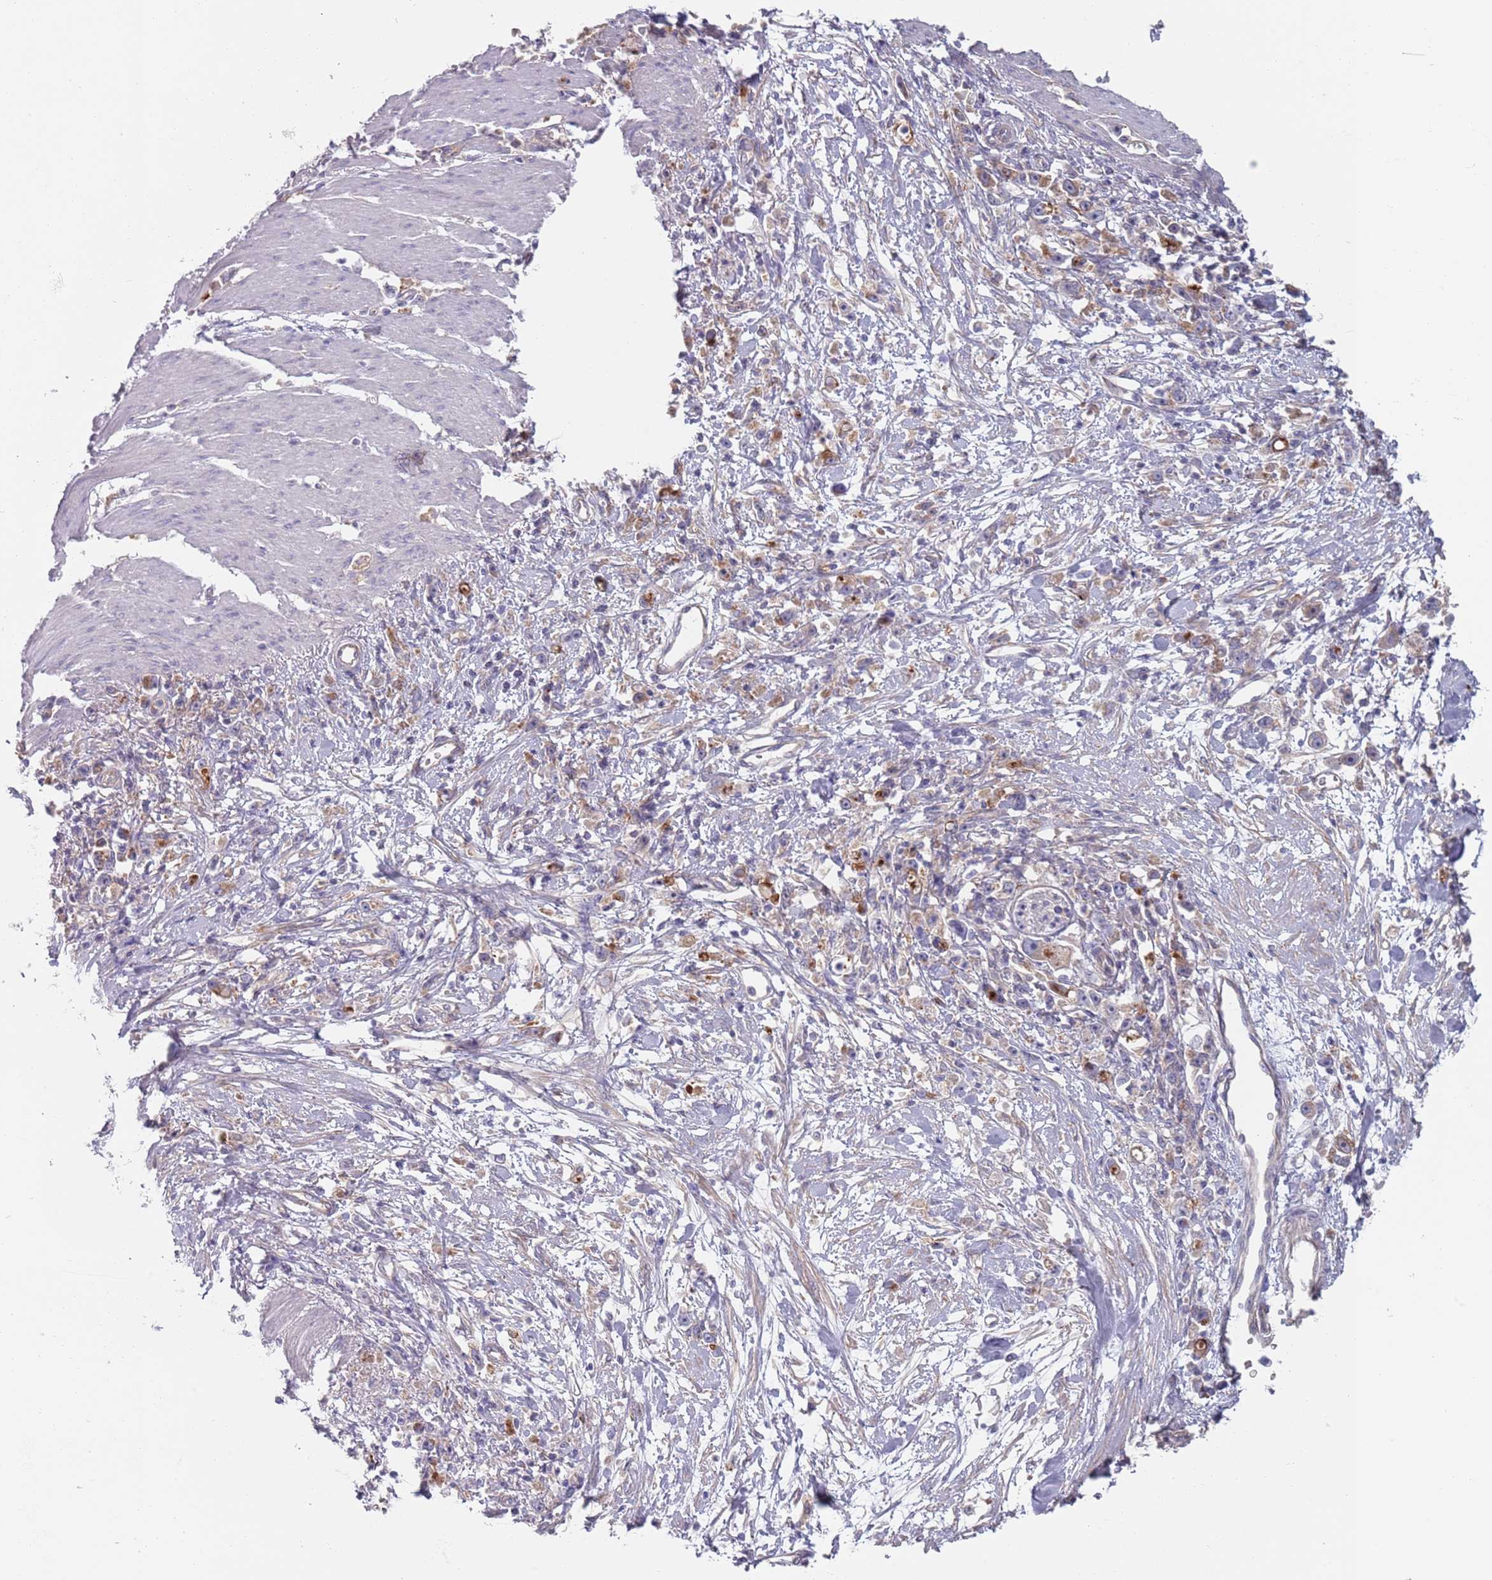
{"staining": {"intensity": "weak", "quantity": ">75%", "location": "cytoplasmic/membranous"}, "tissue": "stomach cancer", "cell_type": "Tumor cells", "image_type": "cancer", "snomed": [{"axis": "morphology", "description": "Adenocarcinoma, NOS"}, {"axis": "topography", "description": "Stomach"}], "caption": "Protein analysis of stomach cancer (adenocarcinoma) tissue shows weak cytoplasmic/membranous positivity in approximately >75% of tumor cells.", "gene": "APPL2", "patient": {"sex": "female", "age": 59}}